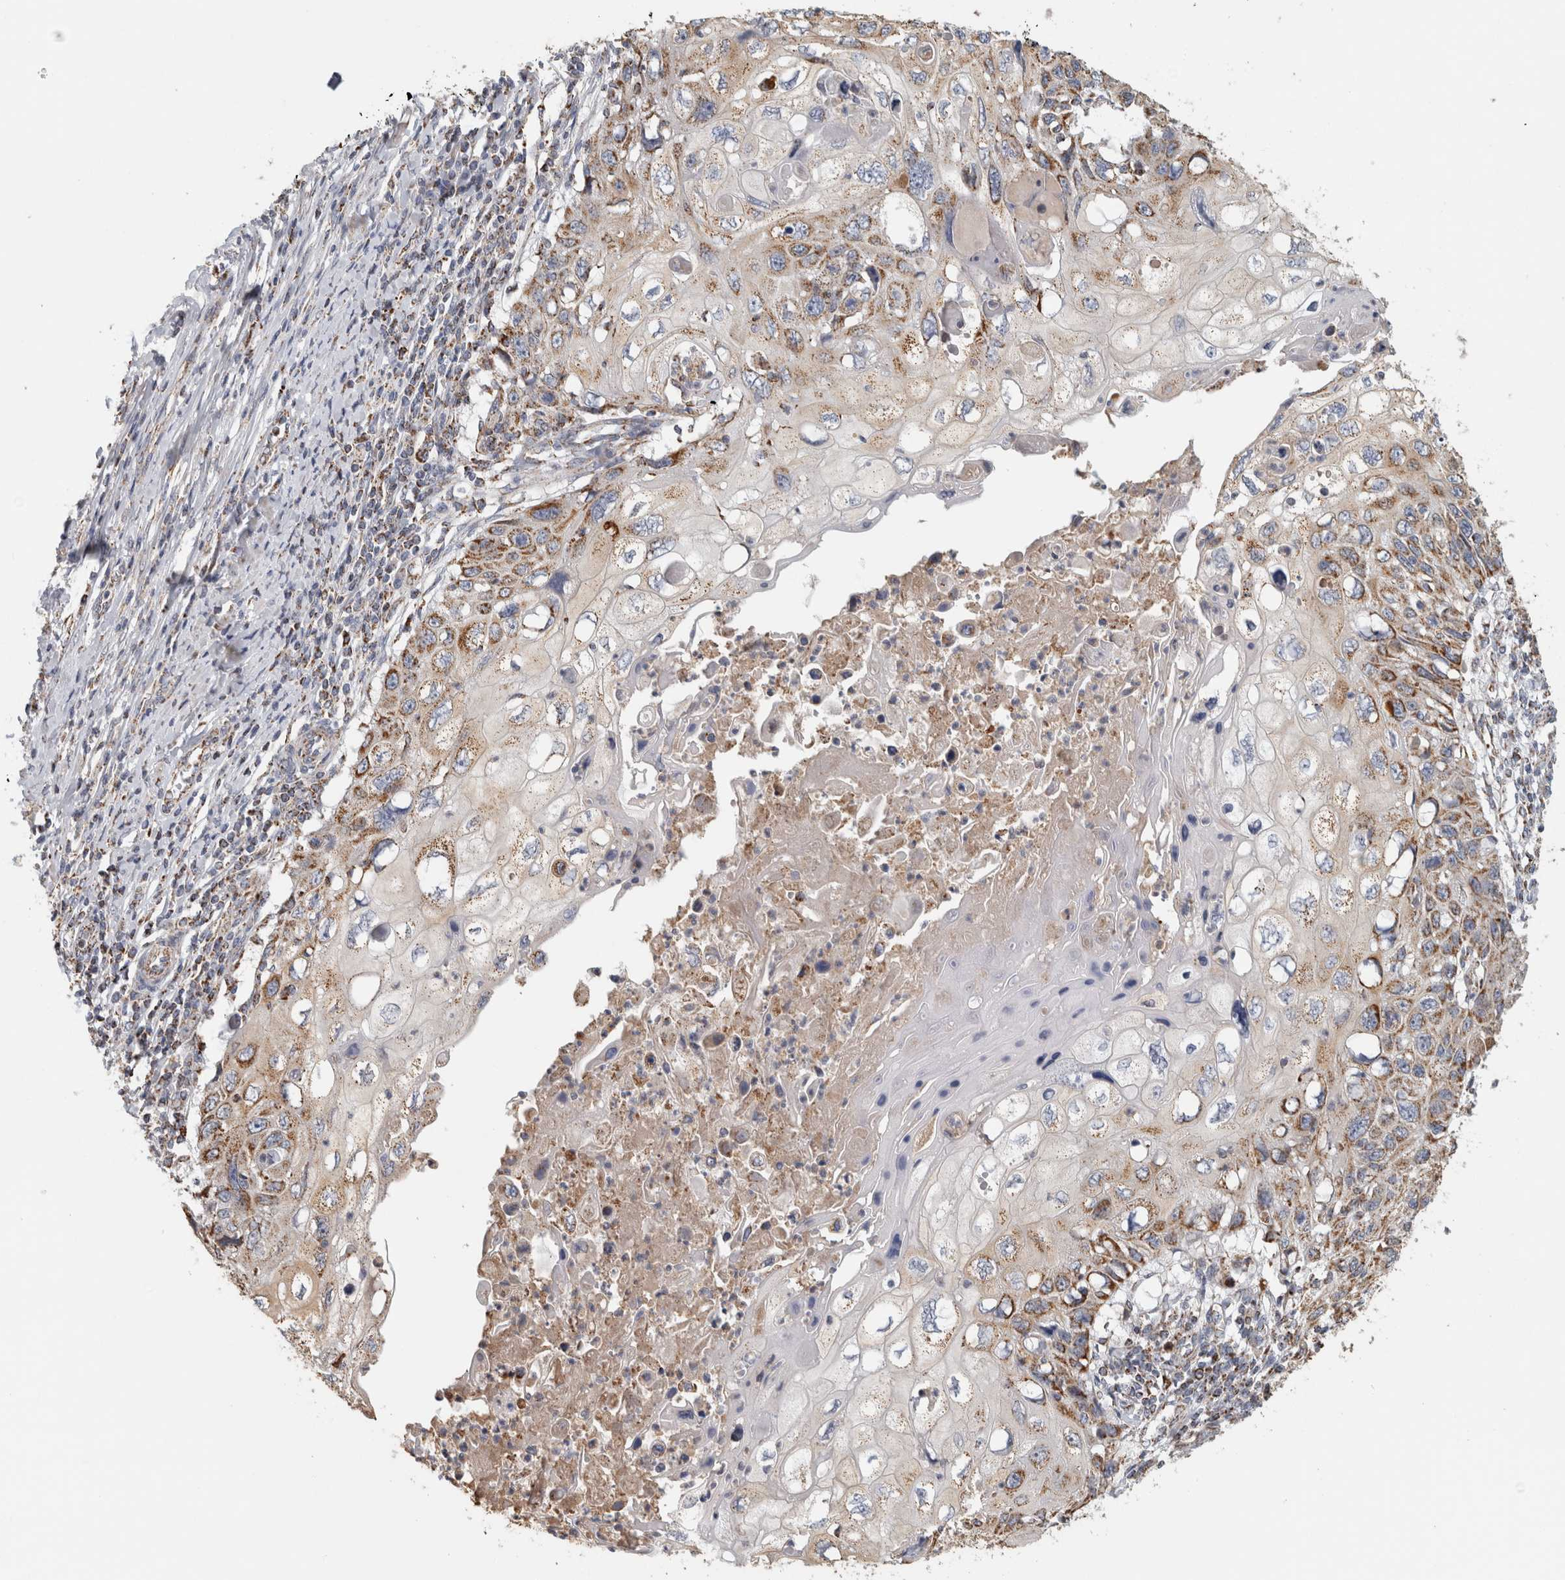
{"staining": {"intensity": "moderate", "quantity": ">75%", "location": "cytoplasmic/membranous"}, "tissue": "cervical cancer", "cell_type": "Tumor cells", "image_type": "cancer", "snomed": [{"axis": "morphology", "description": "Squamous cell carcinoma, NOS"}, {"axis": "topography", "description": "Cervix"}], "caption": "DAB (3,3'-diaminobenzidine) immunohistochemical staining of human cervical cancer reveals moderate cytoplasmic/membranous protein positivity in approximately >75% of tumor cells.", "gene": "ST8SIA1", "patient": {"sex": "female", "age": 70}}